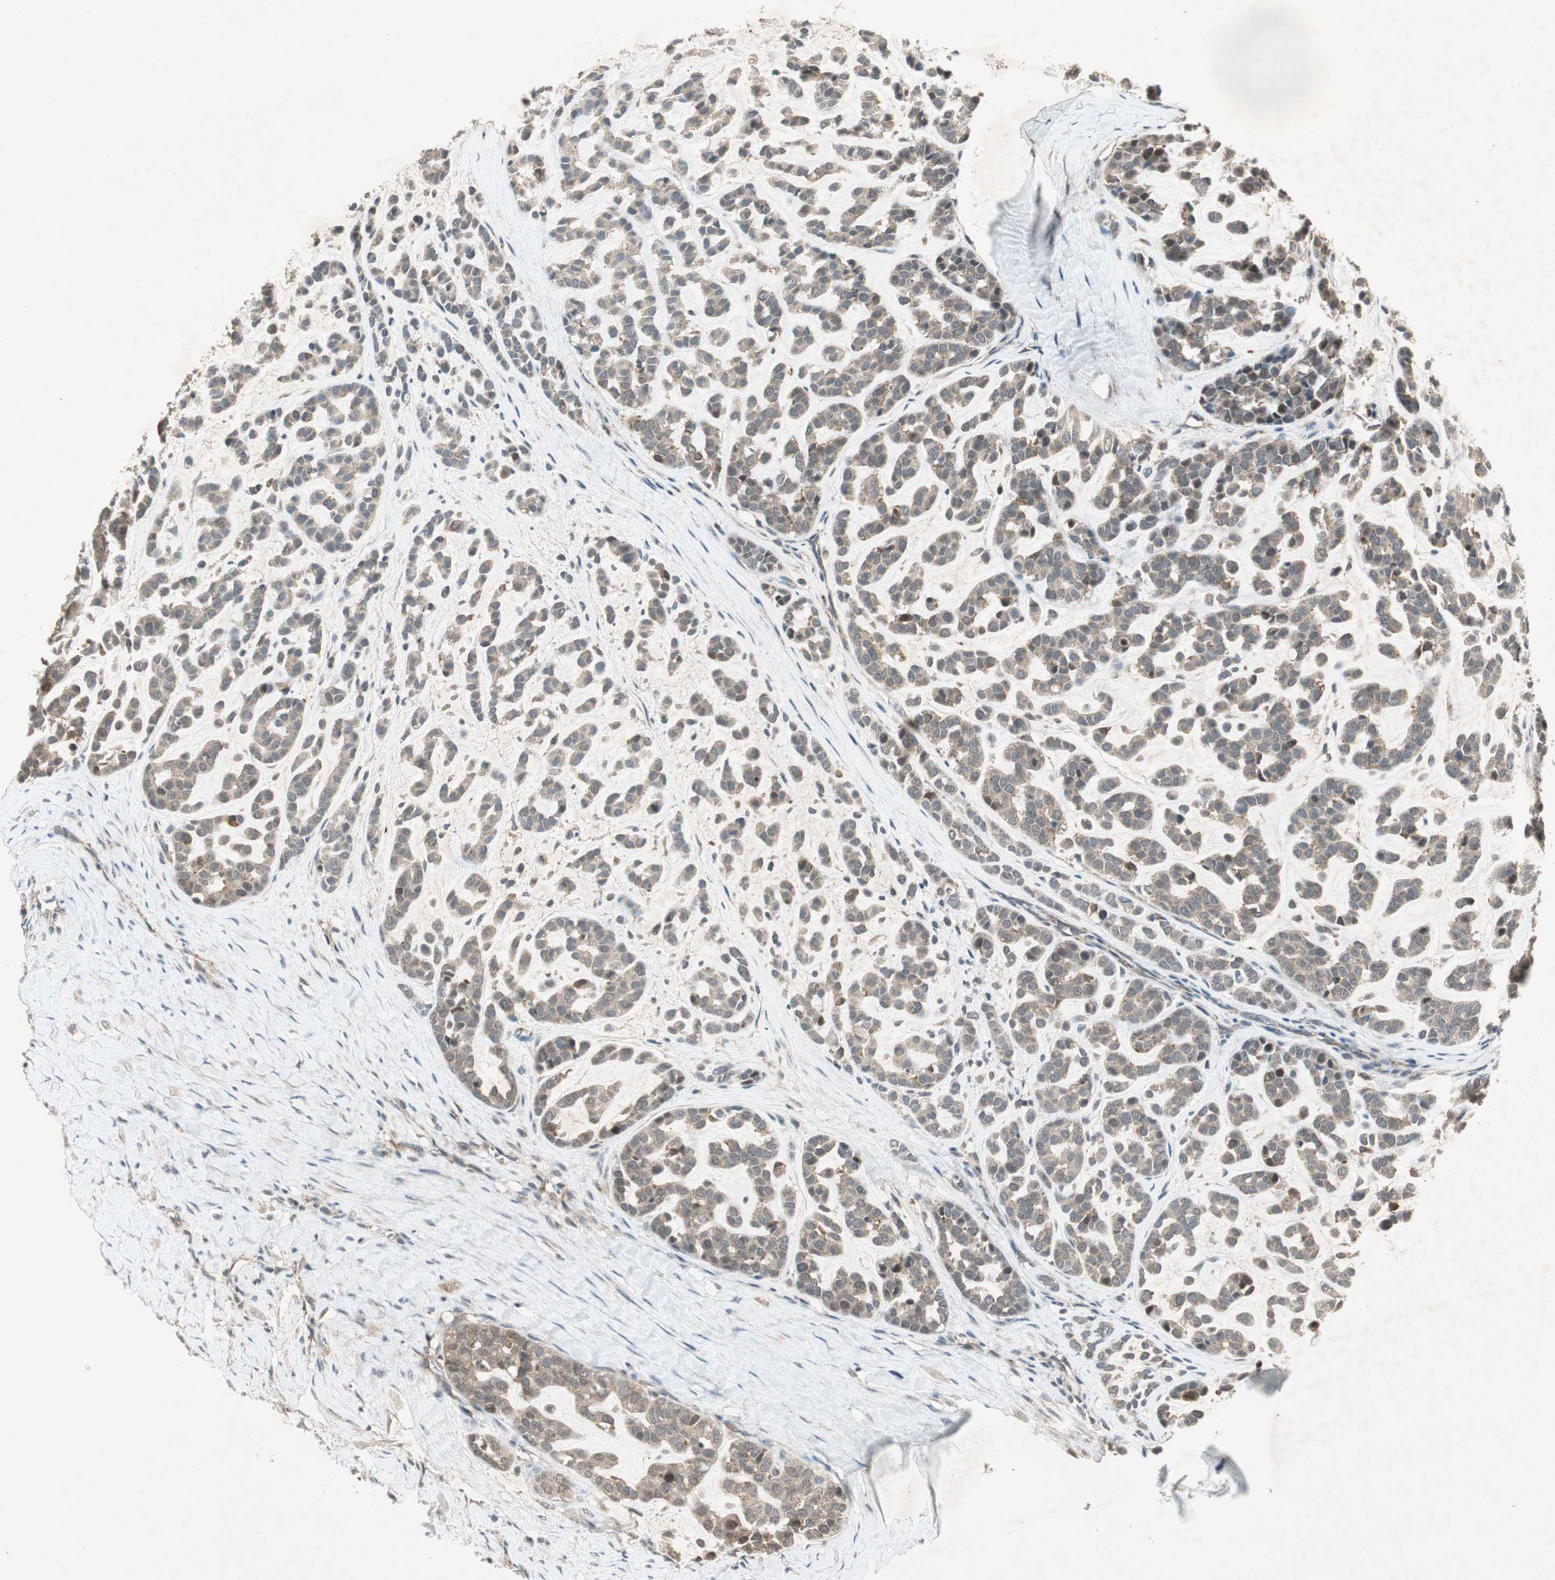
{"staining": {"intensity": "weak", "quantity": ">75%", "location": "cytoplasmic/membranous"}, "tissue": "head and neck cancer", "cell_type": "Tumor cells", "image_type": "cancer", "snomed": [{"axis": "morphology", "description": "Adenocarcinoma, NOS"}, {"axis": "morphology", "description": "Adenoma, NOS"}, {"axis": "topography", "description": "Head-Neck"}], "caption": "Protein expression by IHC reveals weak cytoplasmic/membranous positivity in about >75% of tumor cells in head and neck cancer. Immunohistochemistry (ihc) stains the protein of interest in brown and the nuclei are stained blue.", "gene": "USP2", "patient": {"sex": "female", "age": 55}}